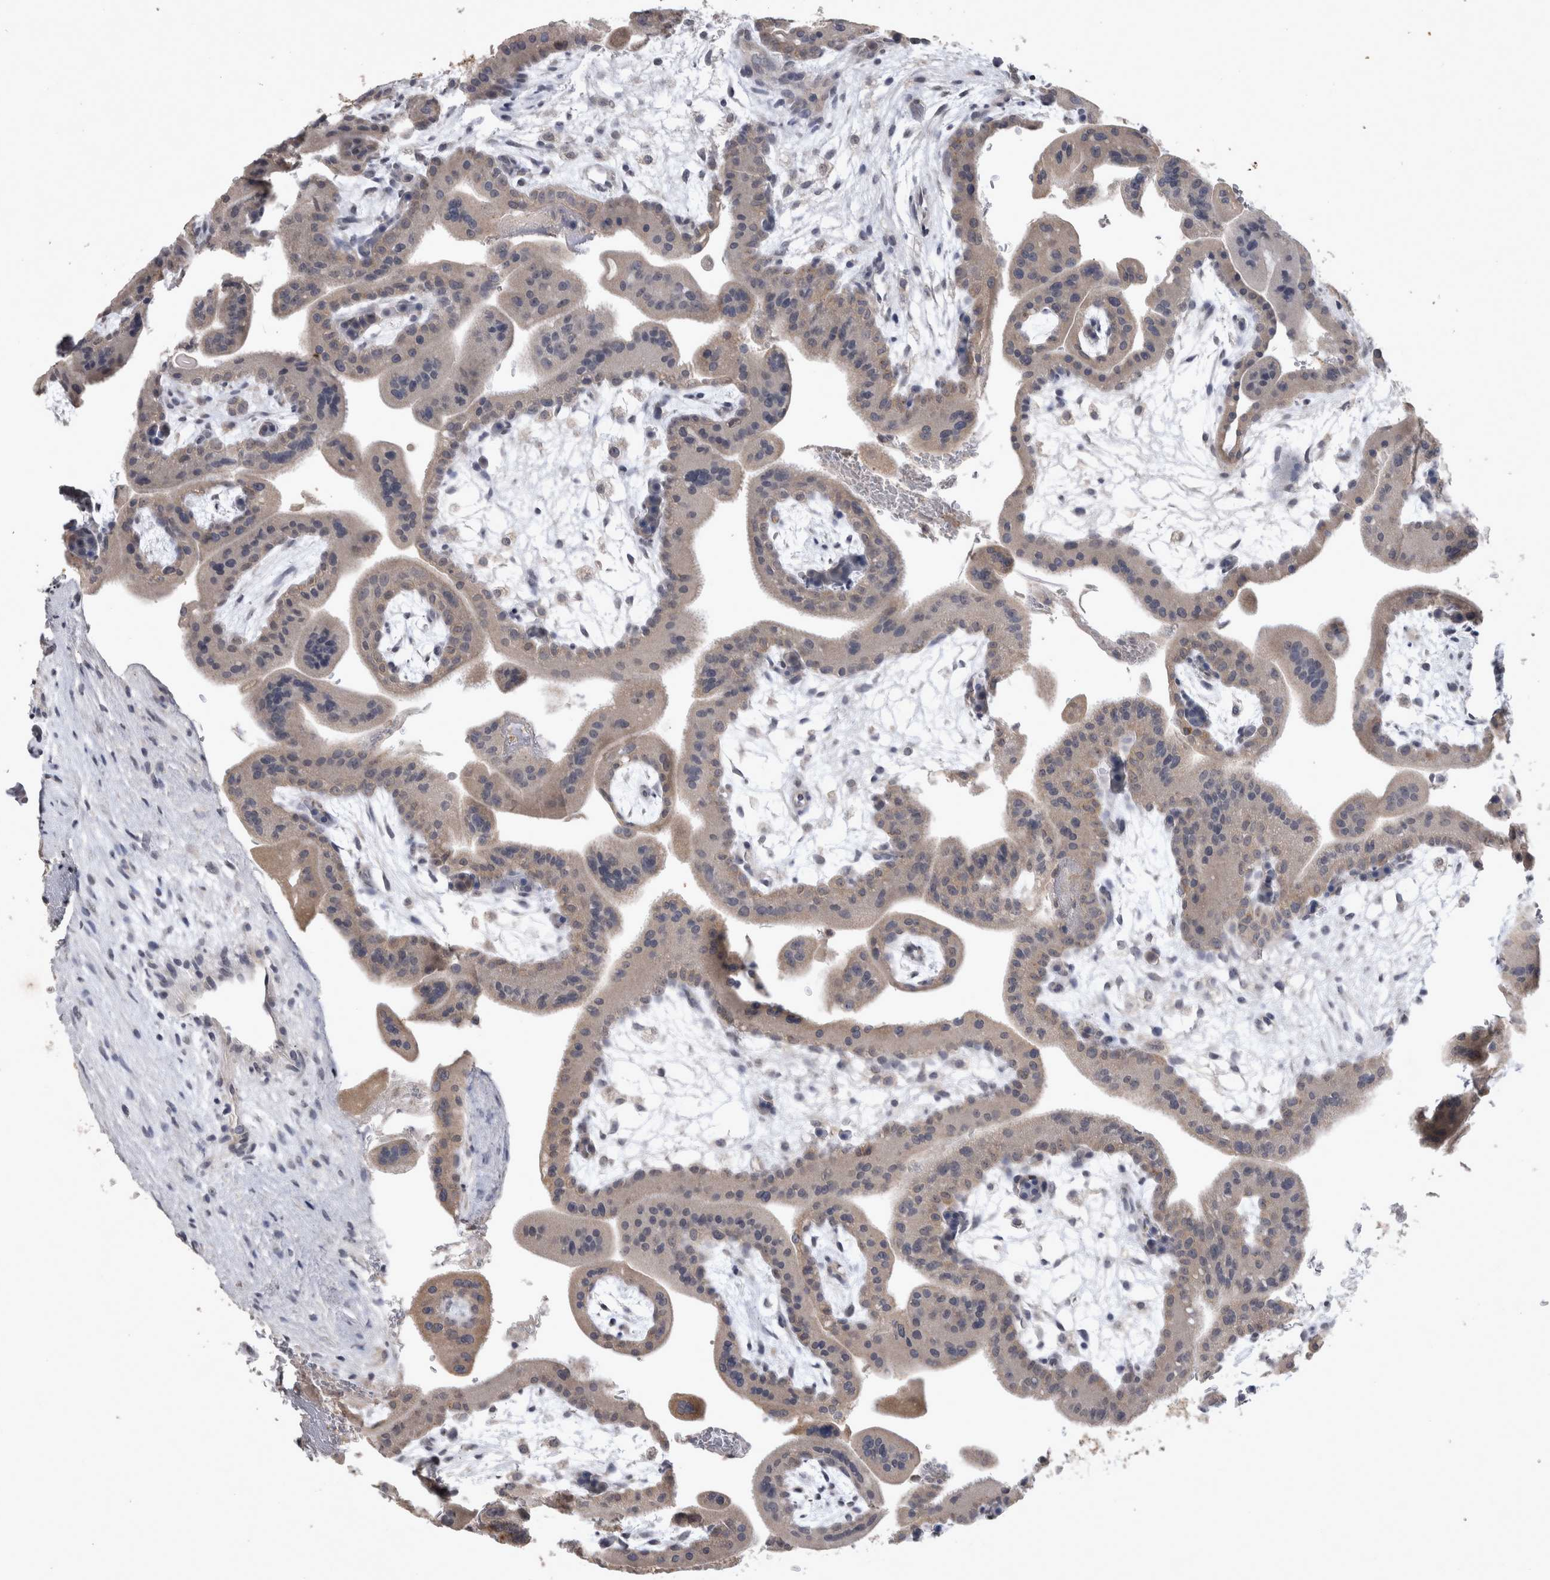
{"staining": {"intensity": "weak", "quantity": "25%-75%", "location": "cytoplasmic/membranous,nuclear"}, "tissue": "placenta", "cell_type": "Decidual cells", "image_type": "normal", "snomed": [{"axis": "morphology", "description": "Normal tissue, NOS"}, {"axis": "topography", "description": "Placenta"}], "caption": "Immunohistochemistry micrograph of normal placenta: placenta stained using IHC shows low levels of weak protein expression localized specifically in the cytoplasmic/membranous,nuclear of decidual cells, appearing as a cytoplasmic/membranous,nuclear brown color.", "gene": "WNT7A", "patient": {"sex": "female", "age": 35}}